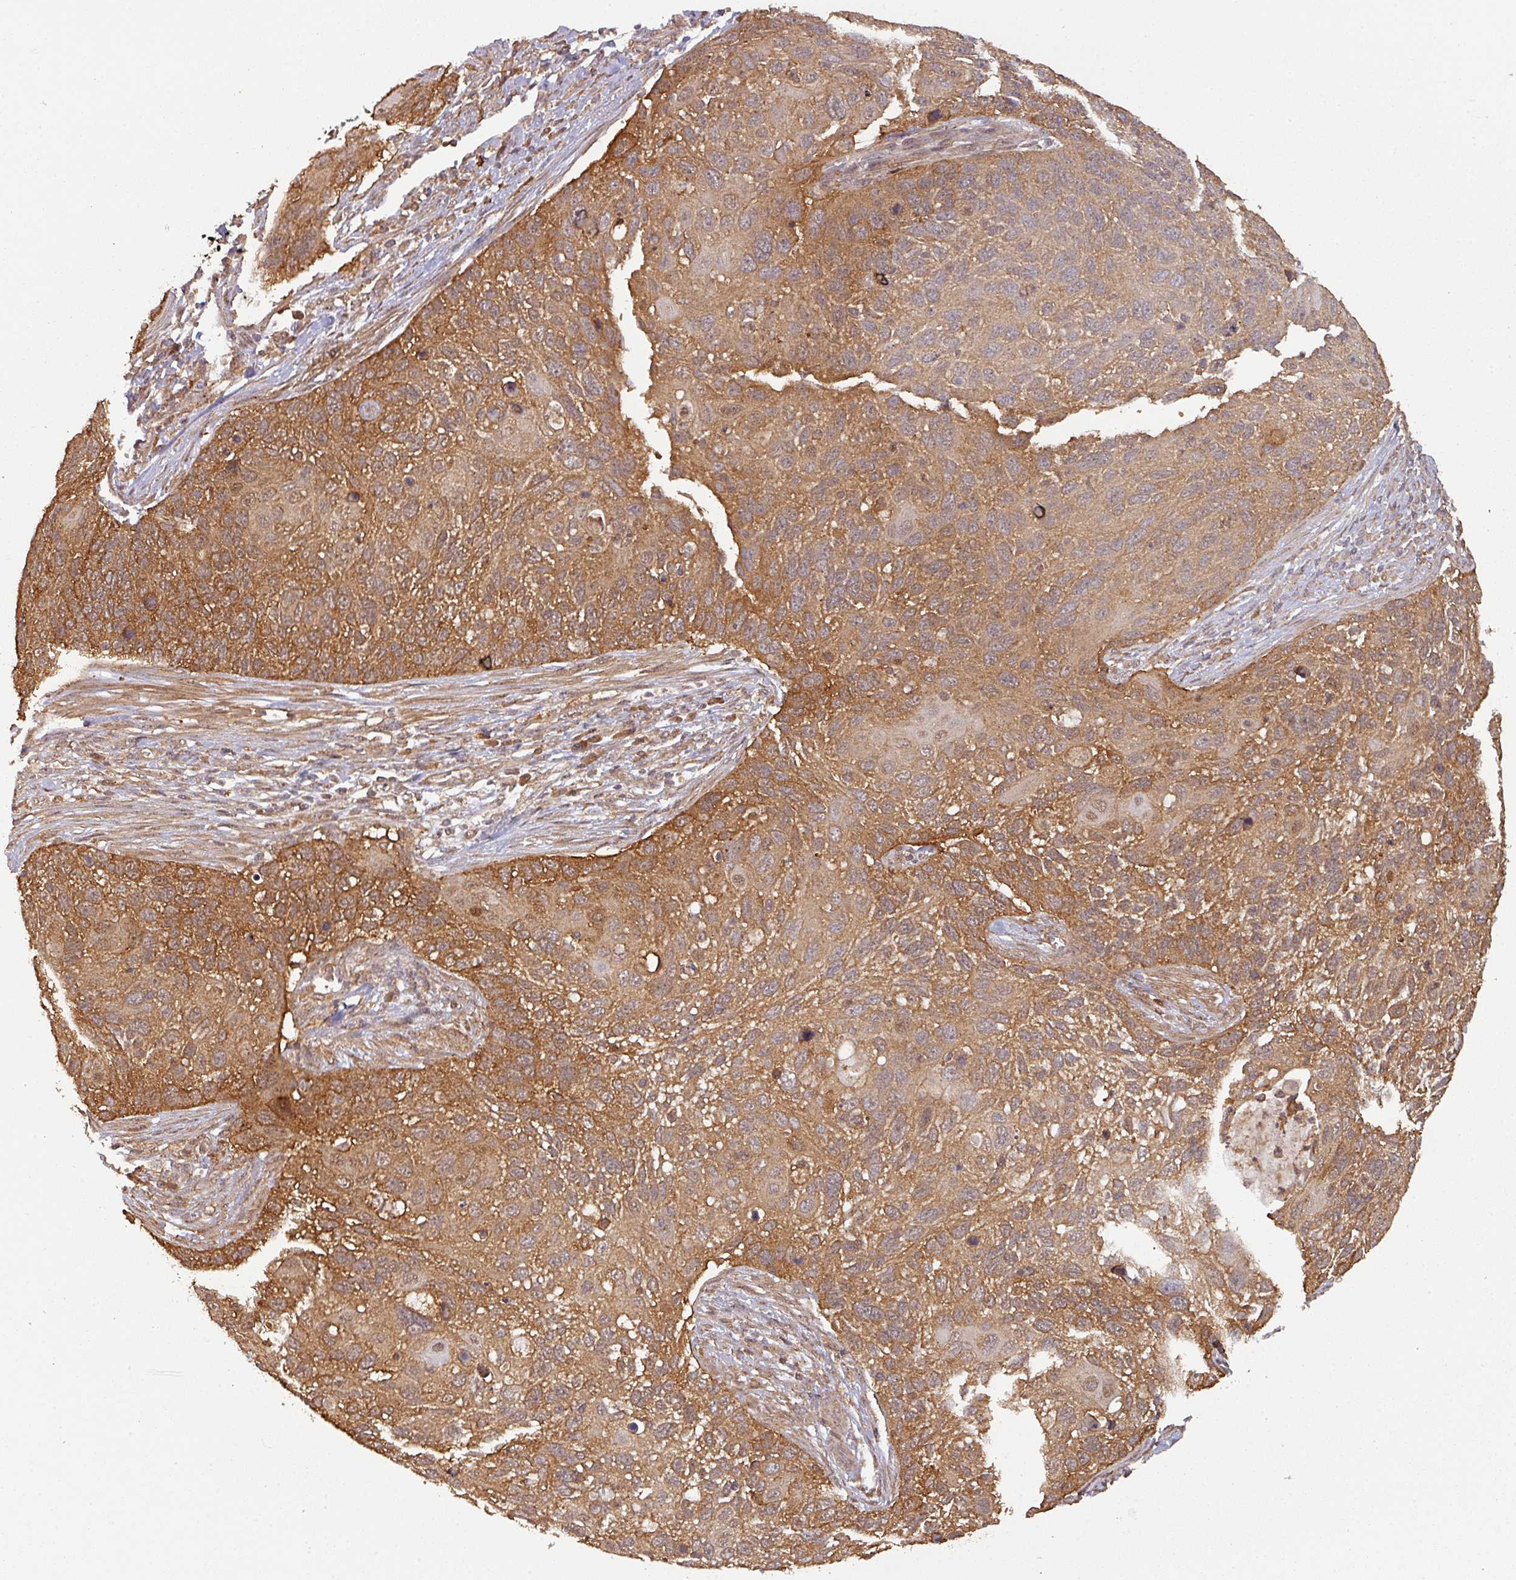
{"staining": {"intensity": "moderate", "quantity": ">75%", "location": "cytoplasmic/membranous"}, "tissue": "cervical cancer", "cell_type": "Tumor cells", "image_type": "cancer", "snomed": [{"axis": "morphology", "description": "Squamous cell carcinoma, NOS"}, {"axis": "topography", "description": "Cervix"}], "caption": "An IHC photomicrograph of tumor tissue is shown. Protein staining in brown highlights moderate cytoplasmic/membranous positivity in cervical cancer (squamous cell carcinoma) within tumor cells.", "gene": "ZNF322", "patient": {"sex": "female", "age": 70}}